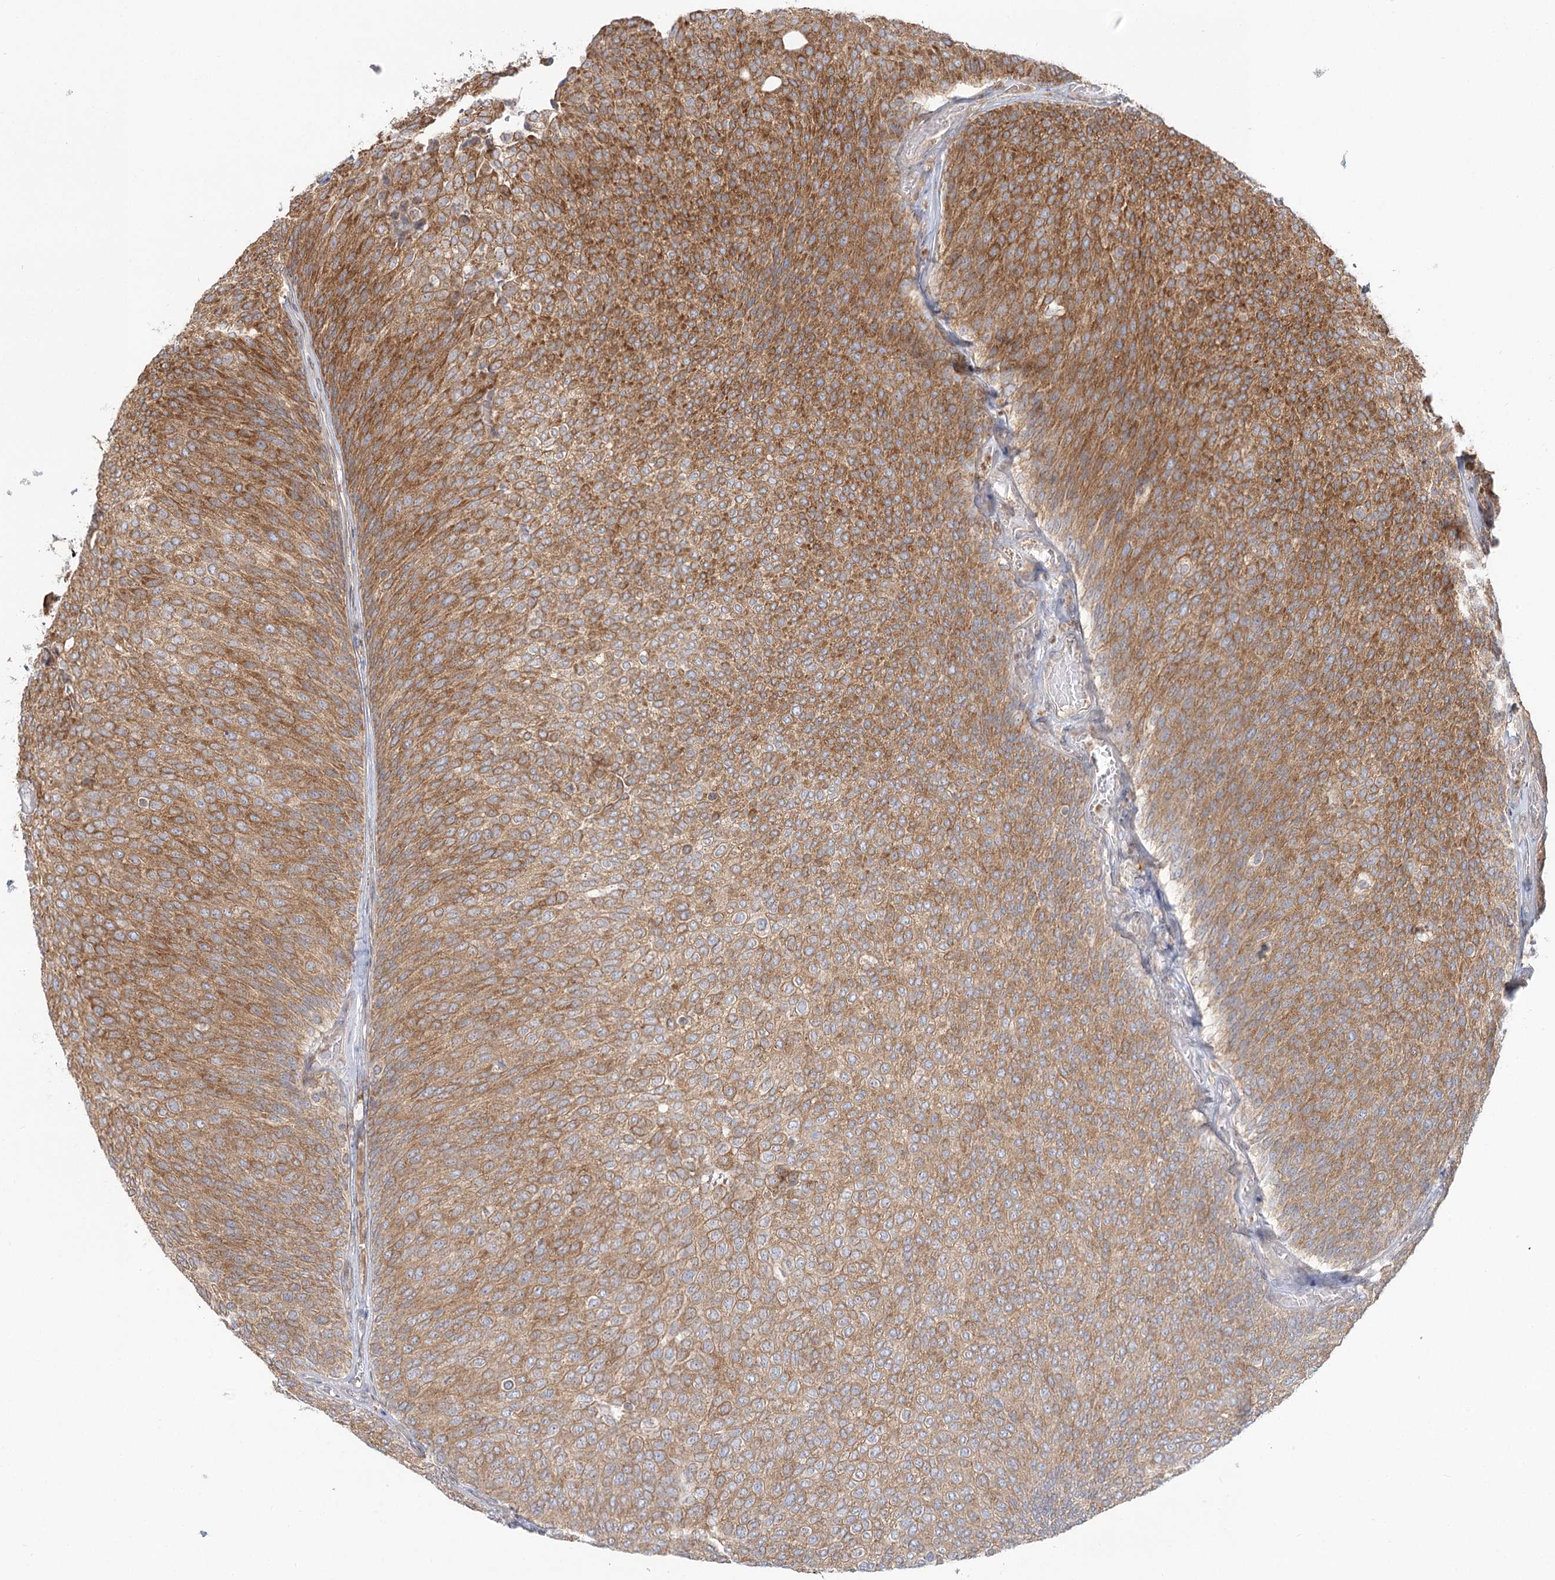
{"staining": {"intensity": "moderate", "quantity": ">75%", "location": "cytoplasmic/membranous"}, "tissue": "urothelial cancer", "cell_type": "Tumor cells", "image_type": "cancer", "snomed": [{"axis": "morphology", "description": "Urothelial carcinoma, Low grade"}, {"axis": "topography", "description": "Urinary bladder"}], "caption": "Immunohistochemical staining of human urothelial cancer reveals medium levels of moderate cytoplasmic/membranous staining in approximately >75% of tumor cells. (brown staining indicates protein expression, while blue staining denotes nuclei).", "gene": "MTMR3", "patient": {"sex": "female", "age": 79}}